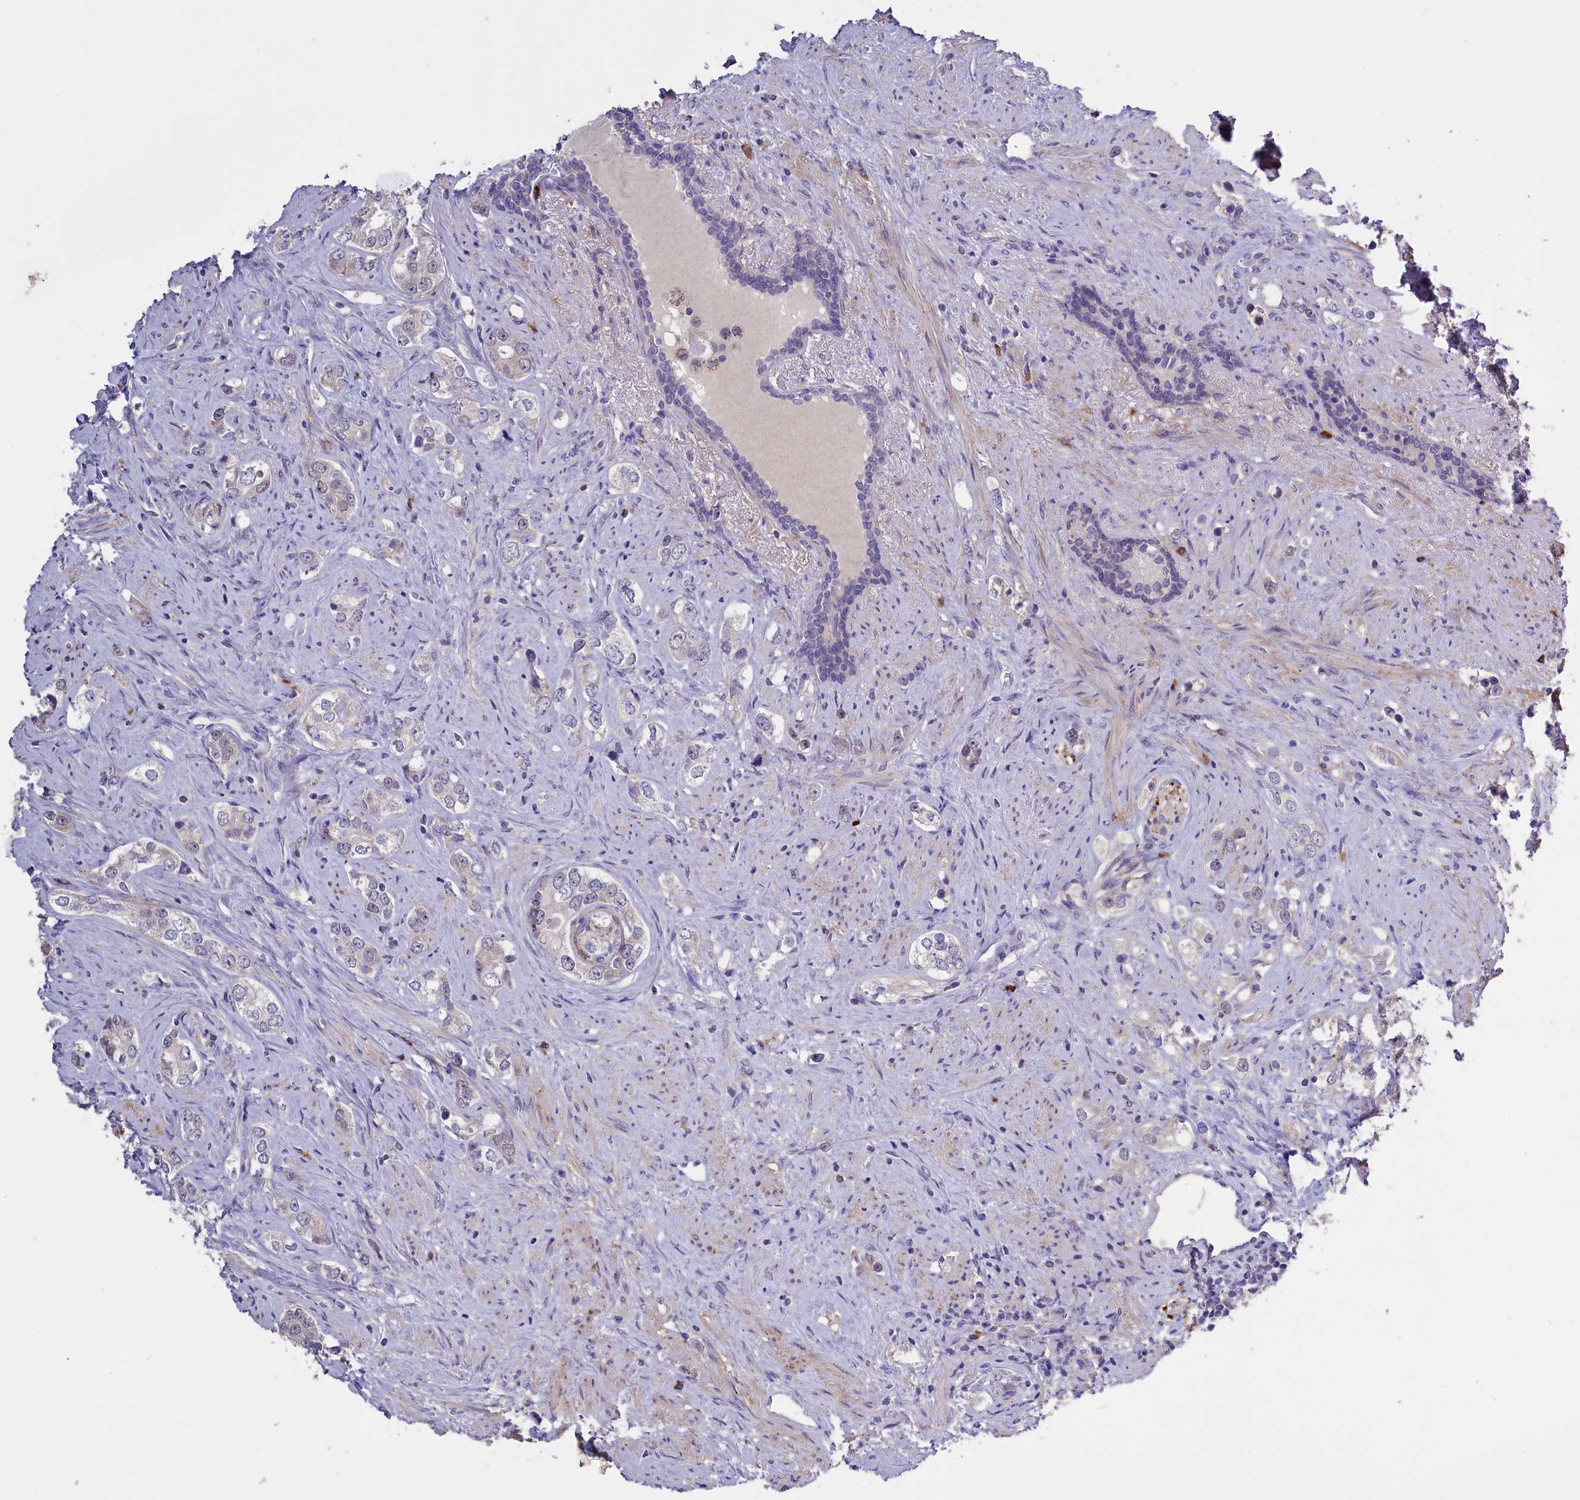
{"staining": {"intensity": "negative", "quantity": "none", "location": "none"}, "tissue": "prostate cancer", "cell_type": "Tumor cells", "image_type": "cancer", "snomed": [{"axis": "morphology", "description": "Adenocarcinoma, High grade"}, {"axis": "topography", "description": "Prostate"}], "caption": "Immunohistochemistry (IHC) micrograph of human prostate cancer stained for a protein (brown), which demonstrates no staining in tumor cells.", "gene": "ENPP6", "patient": {"sex": "male", "age": 63}}